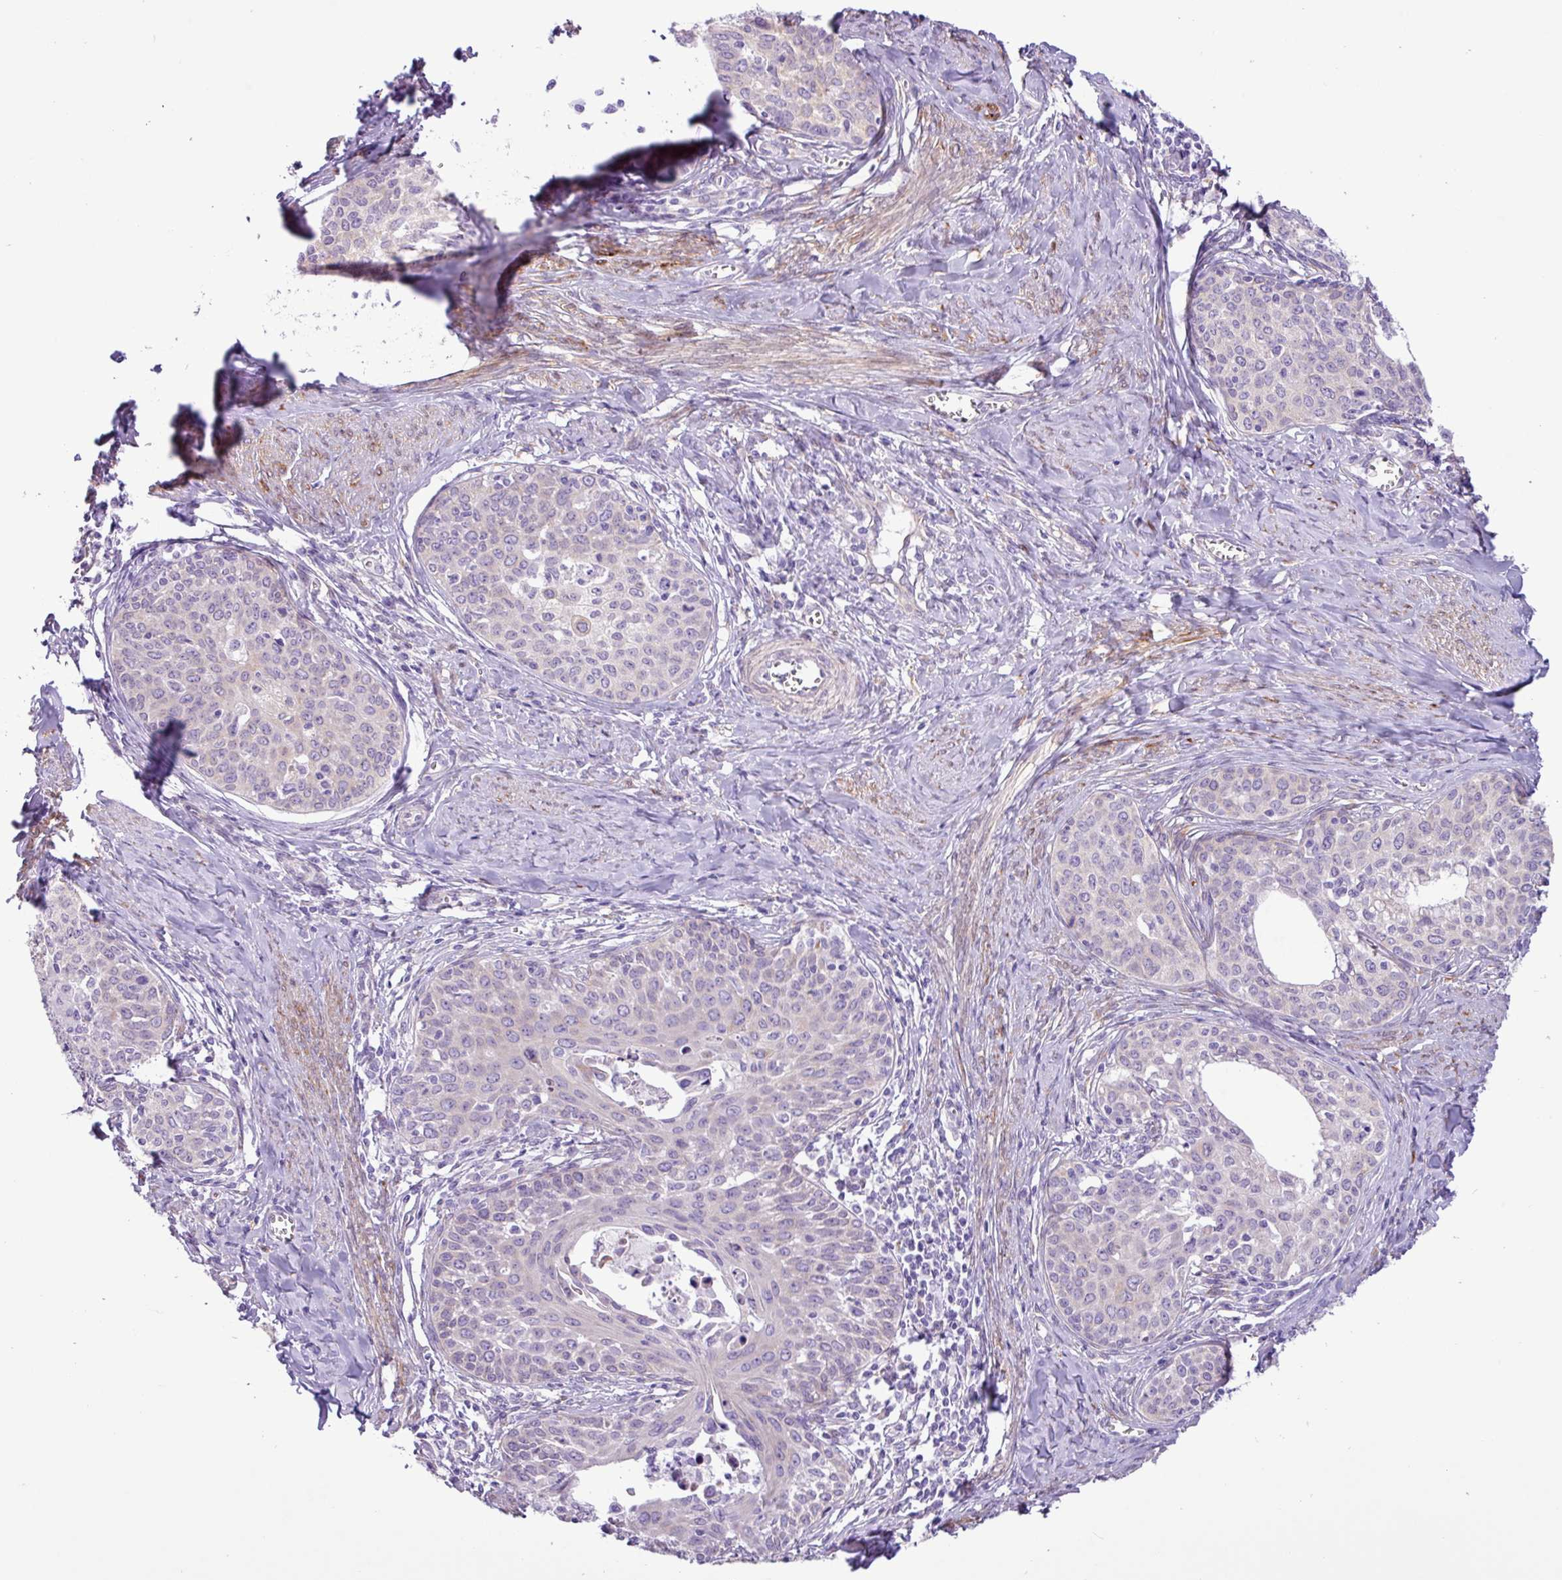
{"staining": {"intensity": "negative", "quantity": "none", "location": "none"}, "tissue": "cervical cancer", "cell_type": "Tumor cells", "image_type": "cancer", "snomed": [{"axis": "morphology", "description": "Squamous cell carcinoma, NOS"}, {"axis": "morphology", "description": "Adenocarcinoma, NOS"}, {"axis": "topography", "description": "Cervix"}], "caption": "DAB (3,3'-diaminobenzidine) immunohistochemical staining of cervical adenocarcinoma displays no significant positivity in tumor cells.", "gene": "SLC38A1", "patient": {"sex": "female", "age": 52}}